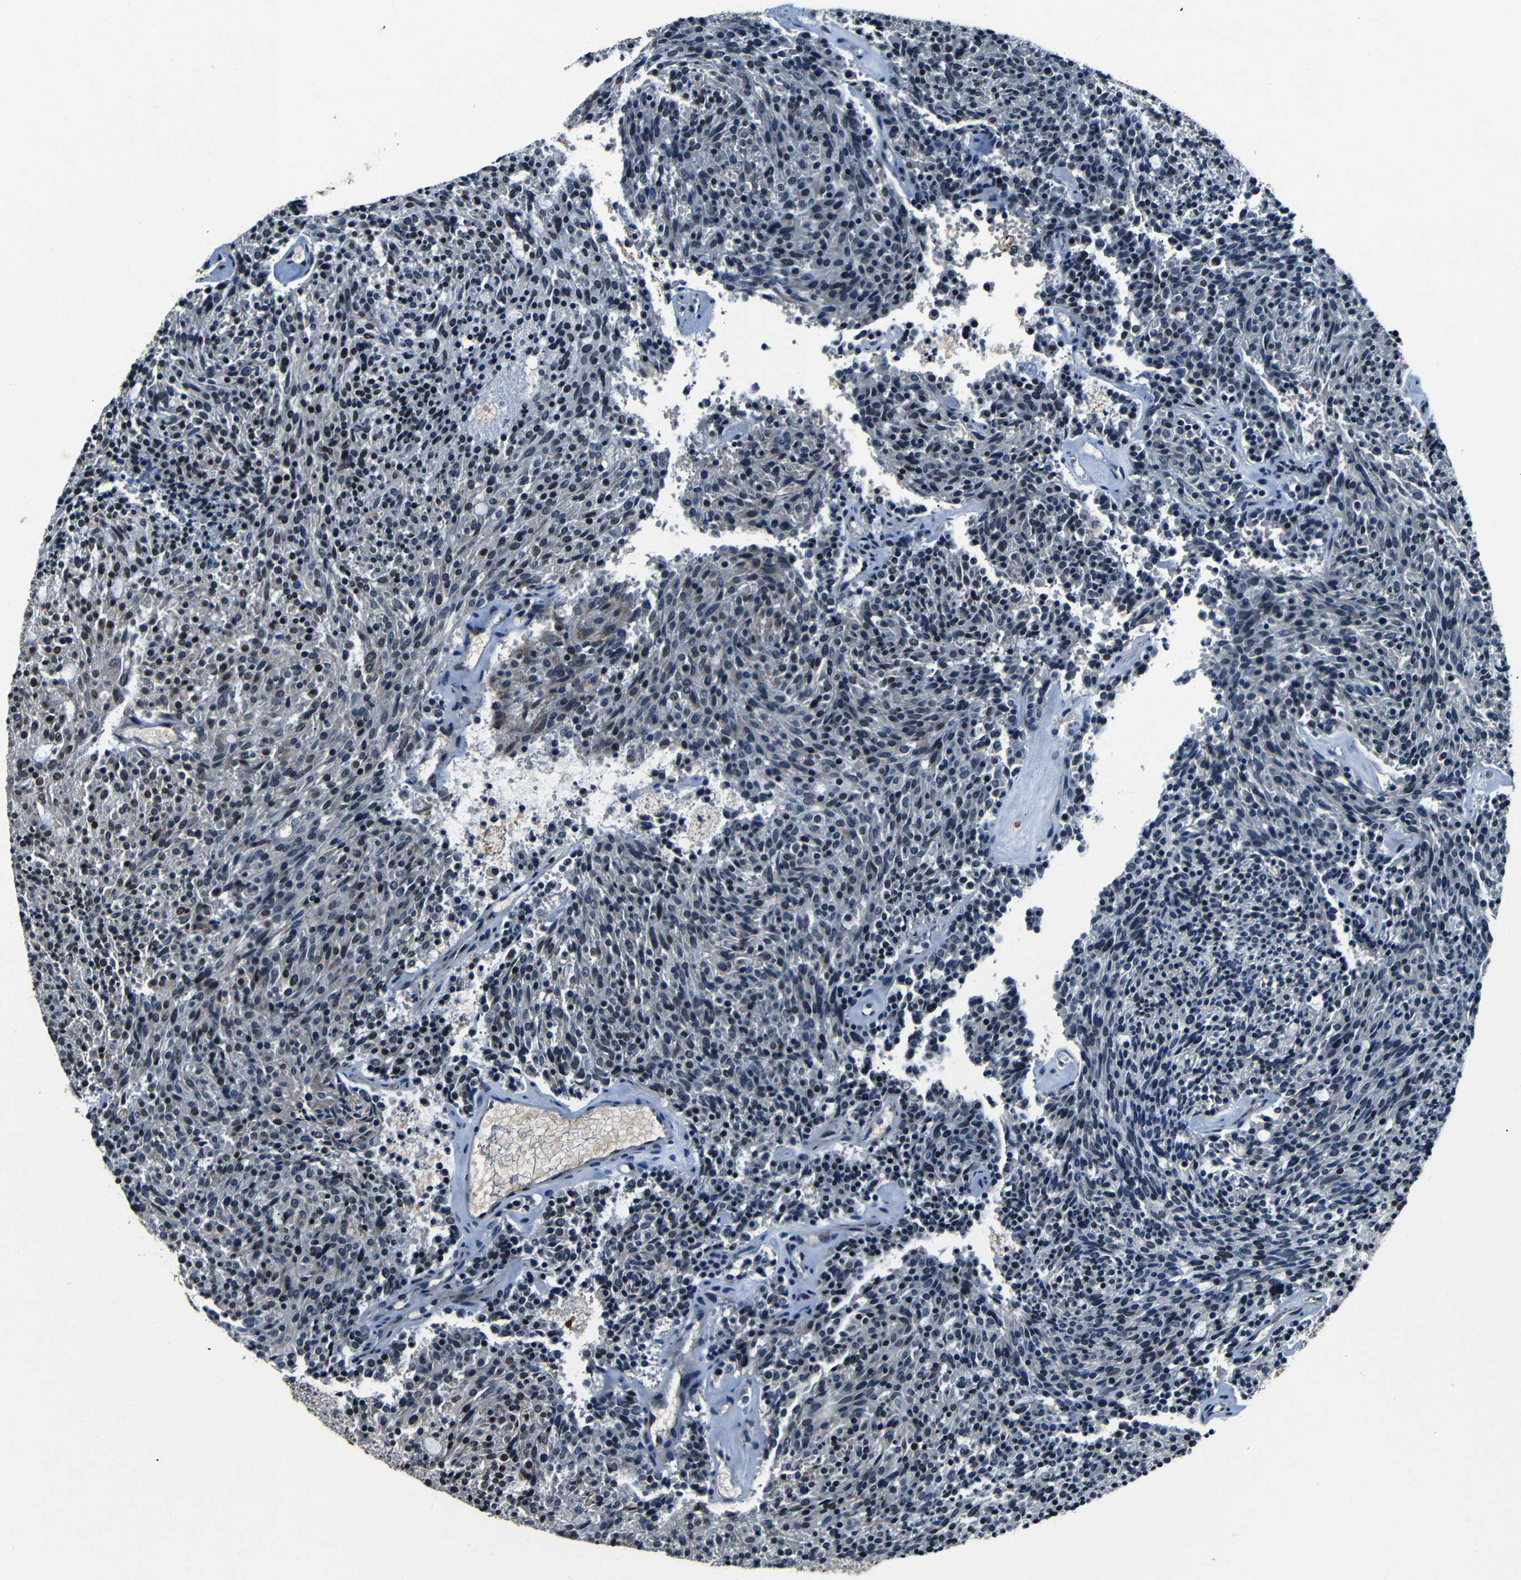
{"staining": {"intensity": "weak", "quantity": ">75%", "location": "nuclear"}, "tissue": "carcinoid", "cell_type": "Tumor cells", "image_type": "cancer", "snomed": [{"axis": "morphology", "description": "Carcinoid, malignant, NOS"}, {"axis": "topography", "description": "Pancreas"}], "caption": "Weak nuclear expression for a protein is present in about >75% of tumor cells of carcinoid using IHC.", "gene": "FOXD4", "patient": {"sex": "female", "age": 54}}